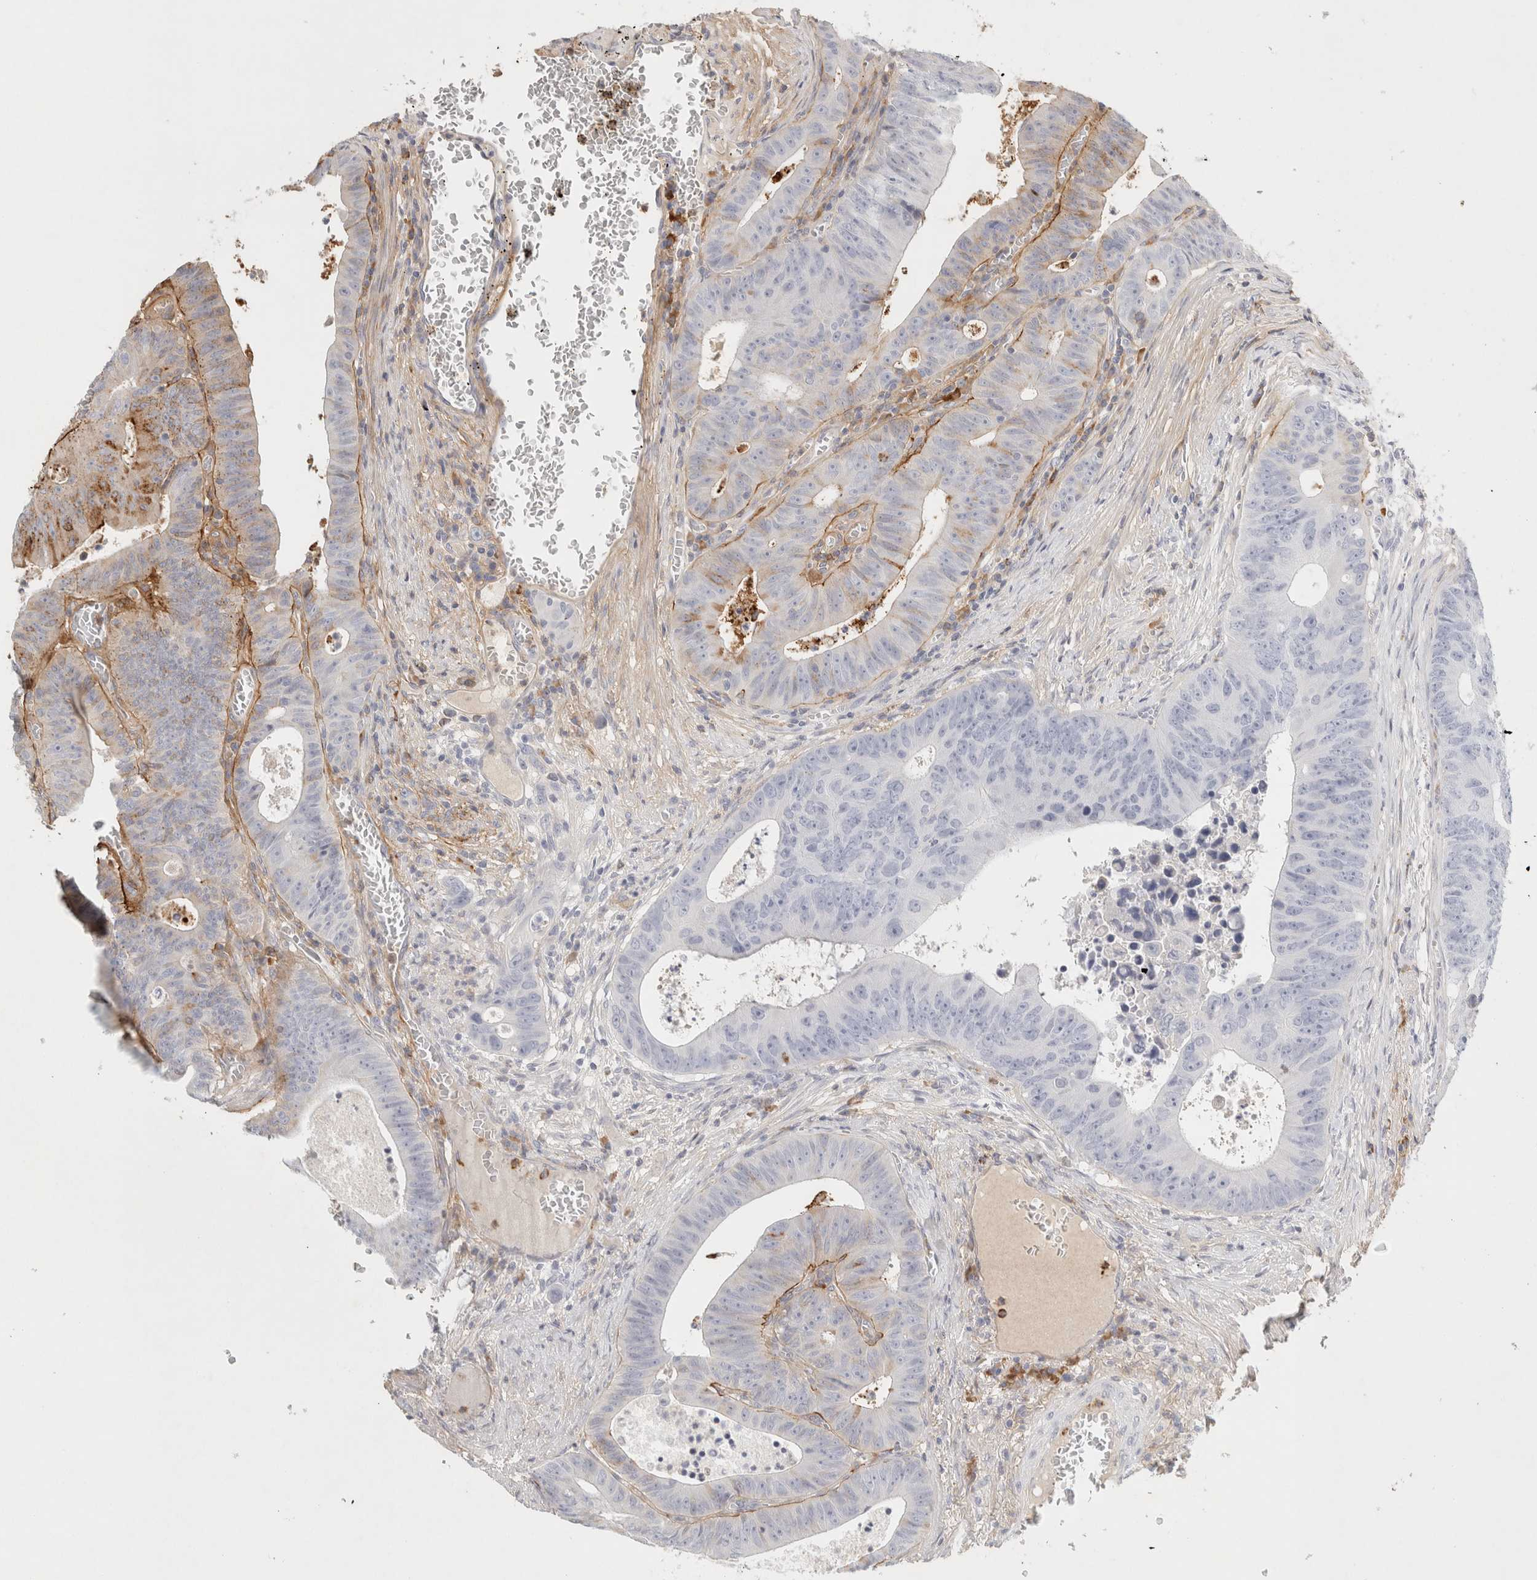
{"staining": {"intensity": "weak", "quantity": "<25%", "location": "cytoplasmic/membranous"}, "tissue": "colorectal cancer", "cell_type": "Tumor cells", "image_type": "cancer", "snomed": [{"axis": "morphology", "description": "Adenocarcinoma, NOS"}, {"axis": "topography", "description": "Colon"}], "caption": "Tumor cells show no significant positivity in colorectal cancer.", "gene": "FGL2", "patient": {"sex": "male", "age": 87}}